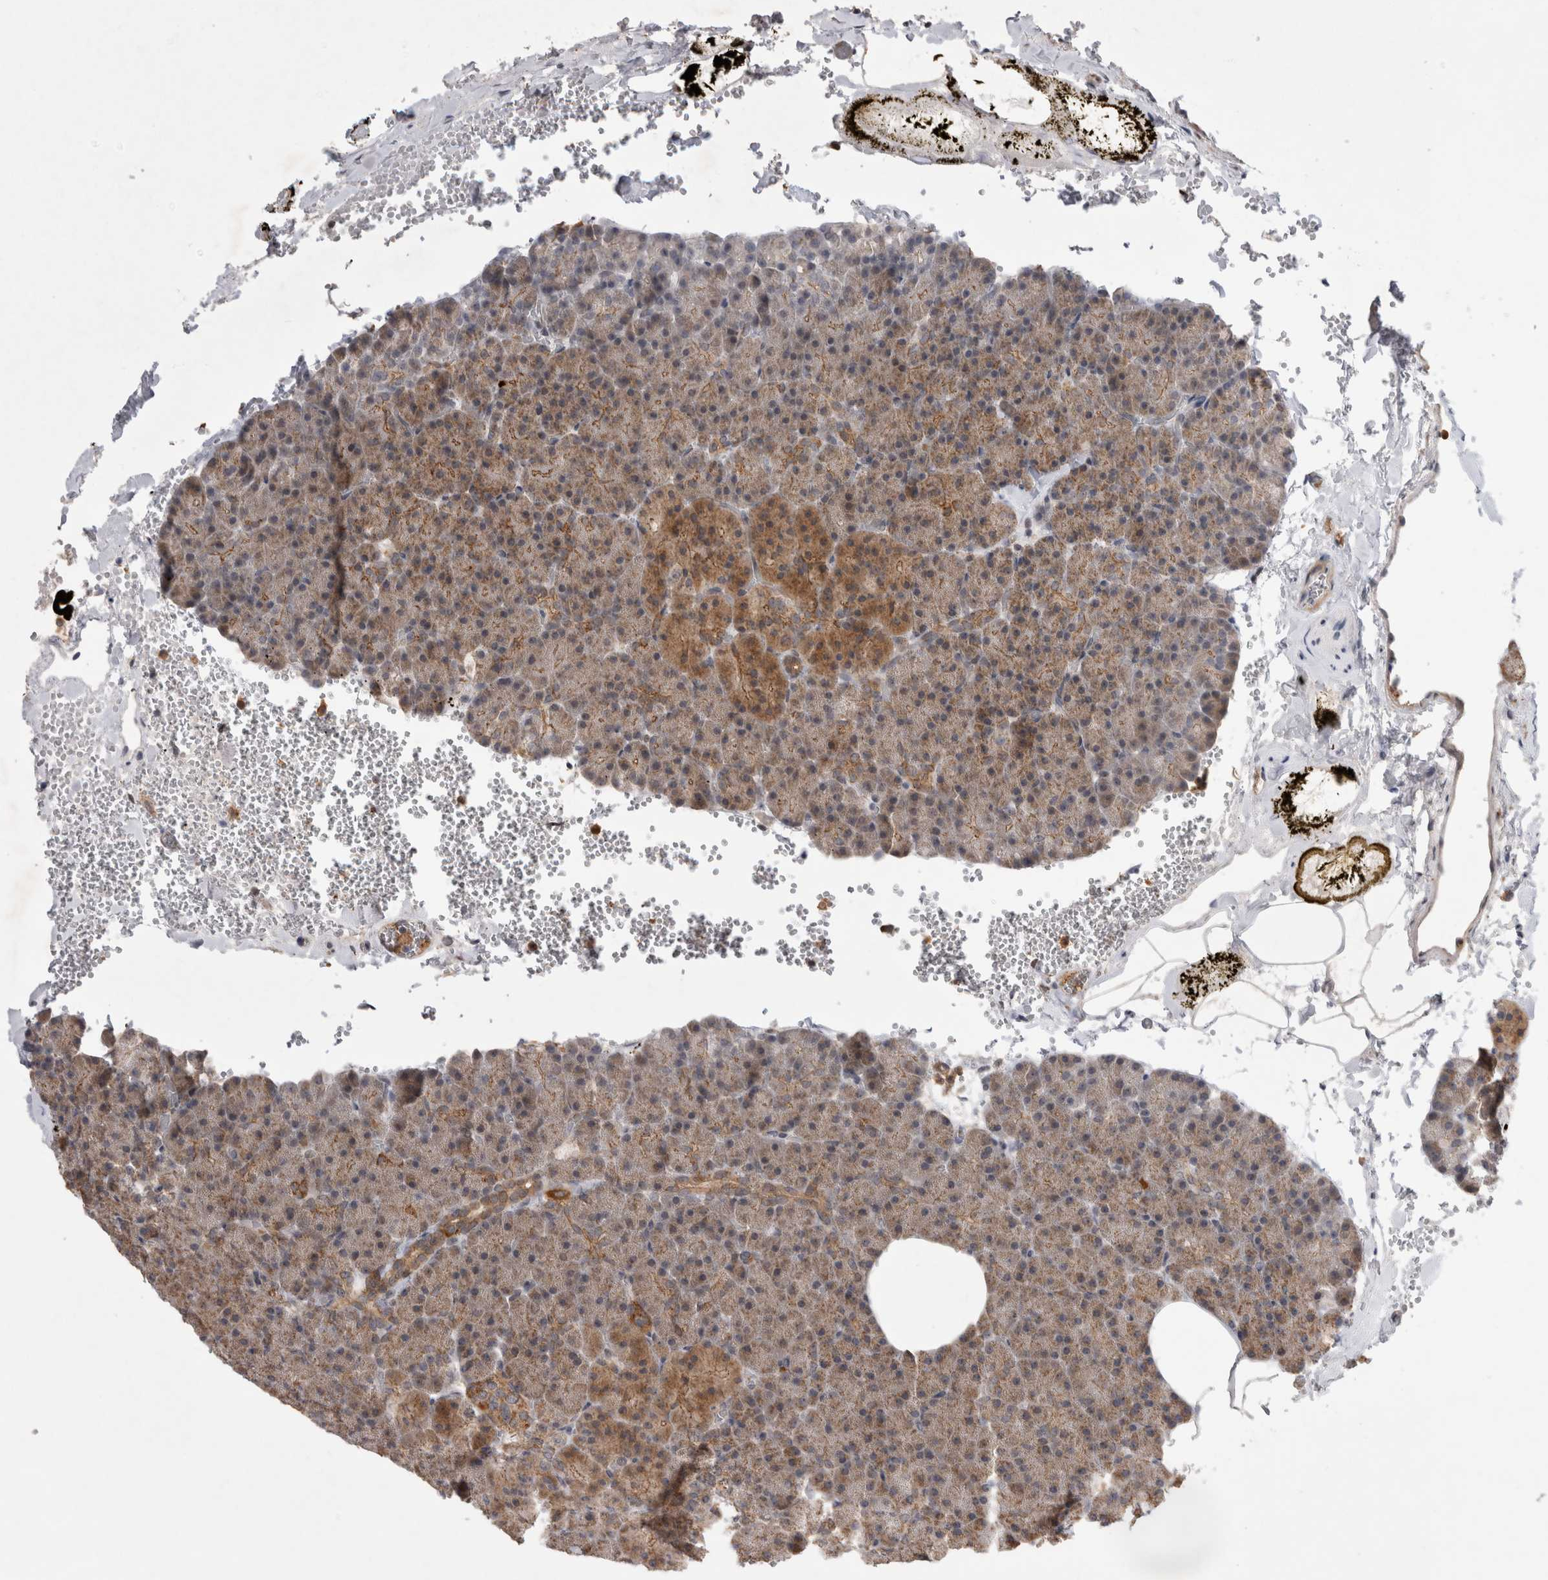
{"staining": {"intensity": "moderate", "quantity": ">75%", "location": "cytoplasmic/membranous"}, "tissue": "pancreas", "cell_type": "Exocrine glandular cells", "image_type": "normal", "snomed": [{"axis": "morphology", "description": "Normal tissue, NOS"}, {"axis": "morphology", "description": "Carcinoid, malignant, NOS"}, {"axis": "topography", "description": "Pancreas"}], "caption": "This image demonstrates immunohistochemistry (IHC) staining of unremarkable pancreas, with medium moderate cytoplasmic/membranous staining in about >75% of exocrine glandular cells.", "gene": "KCNIP1", "patient": {"sex": "female", "age": 35}}